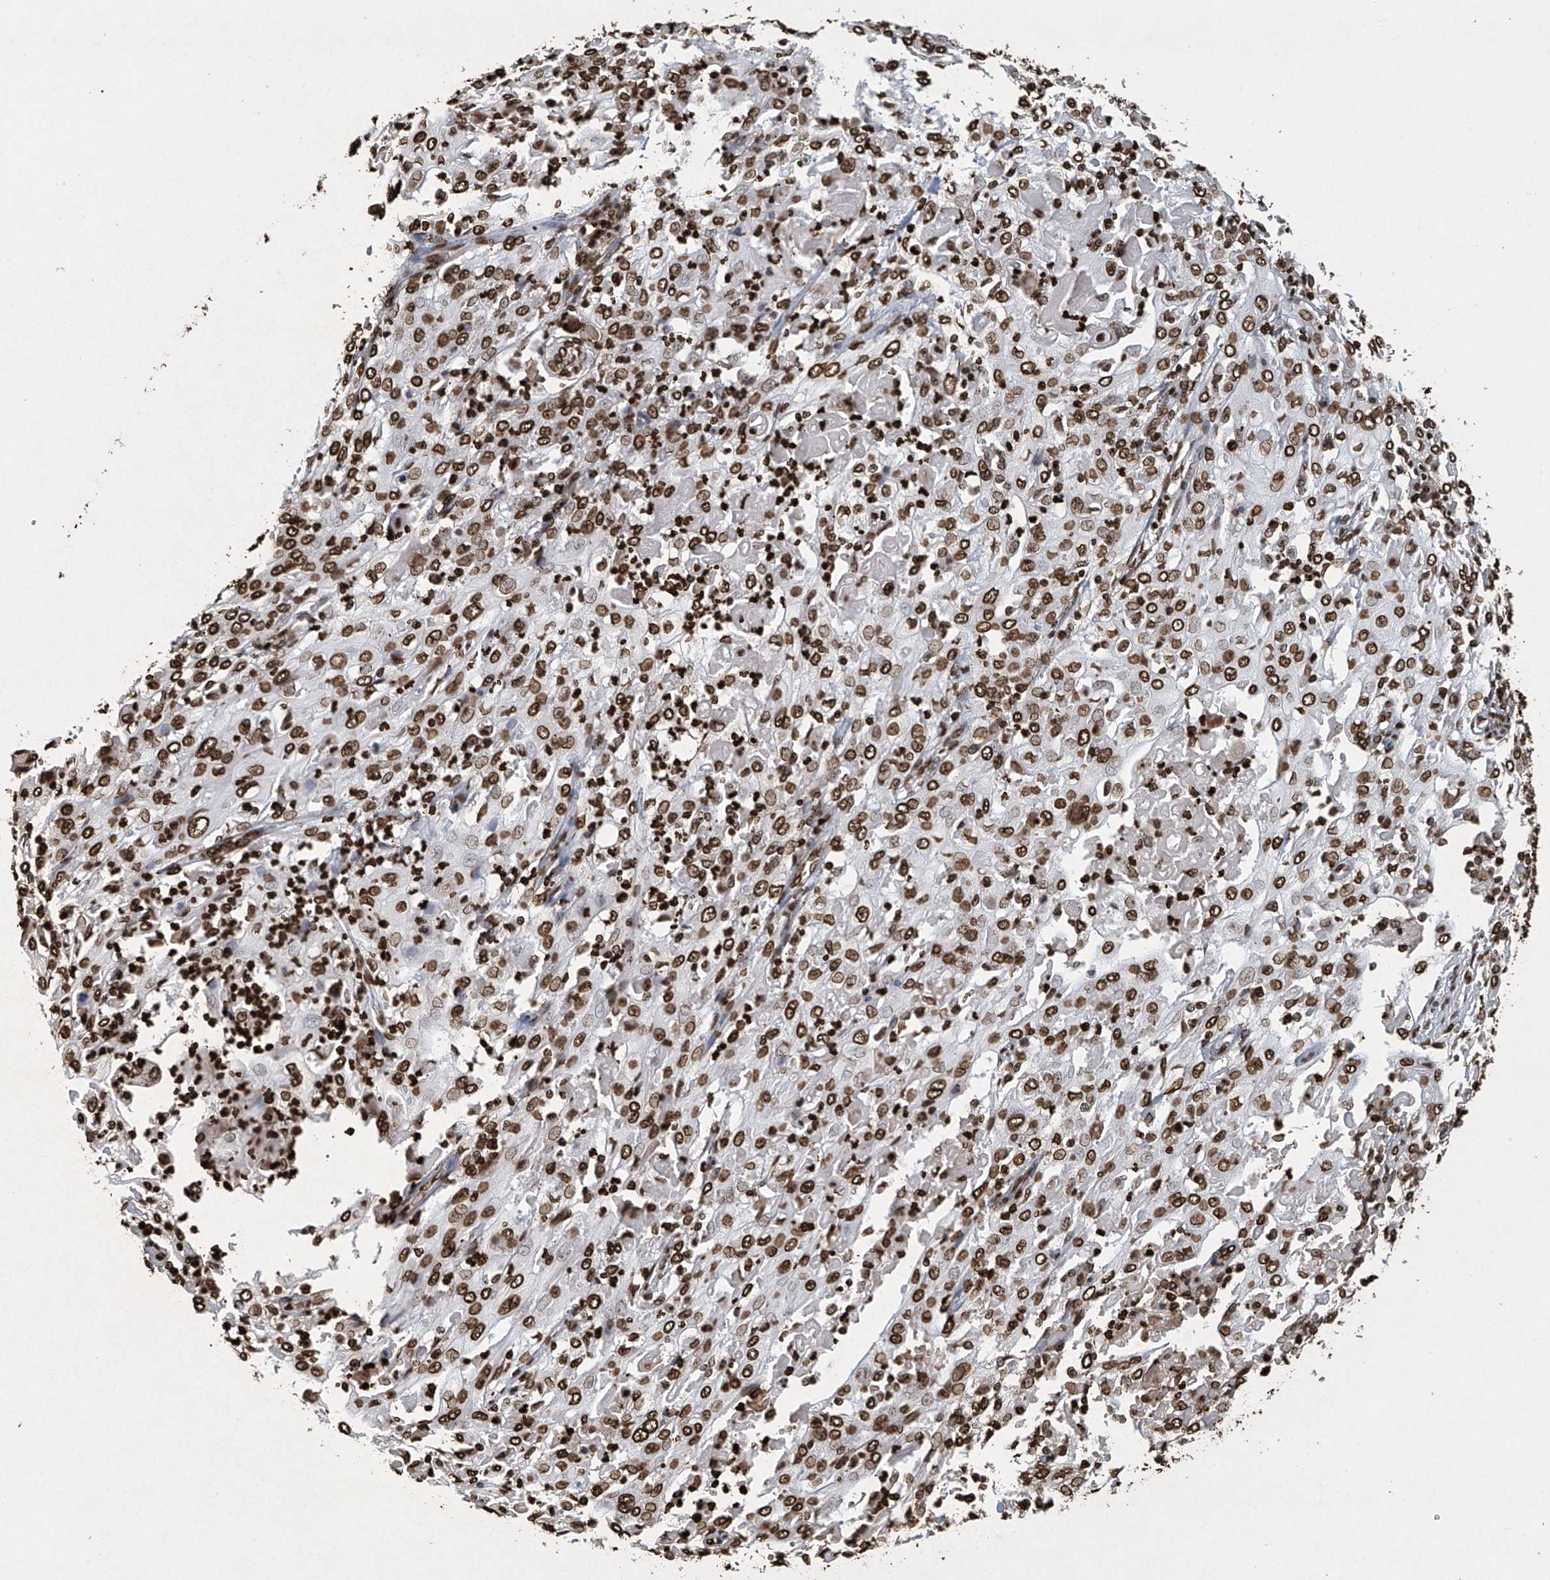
{"staining": {"intensity": "moderate", "quantity": ">75%", "location": "nuclear"}, "tissue": "cervical cancer", "cell_type": "Tumor cells", "image_type": "cancer", "snomed": [{"axis": "morphology", "description": "Squamous cell carcinoma, NOS"}, {"axis": "topography", "description": "Cervix"}], "caption": "Immunohistochemistry (DAB (3,3'-diaminobenzidine)) staining of cervical squamous cell carcinoma exhibits moderate nuclear protein expression in about >75% of tumor cells.", "gene": "H3-3A", "patient": {"sex": "female", "age": 39}}